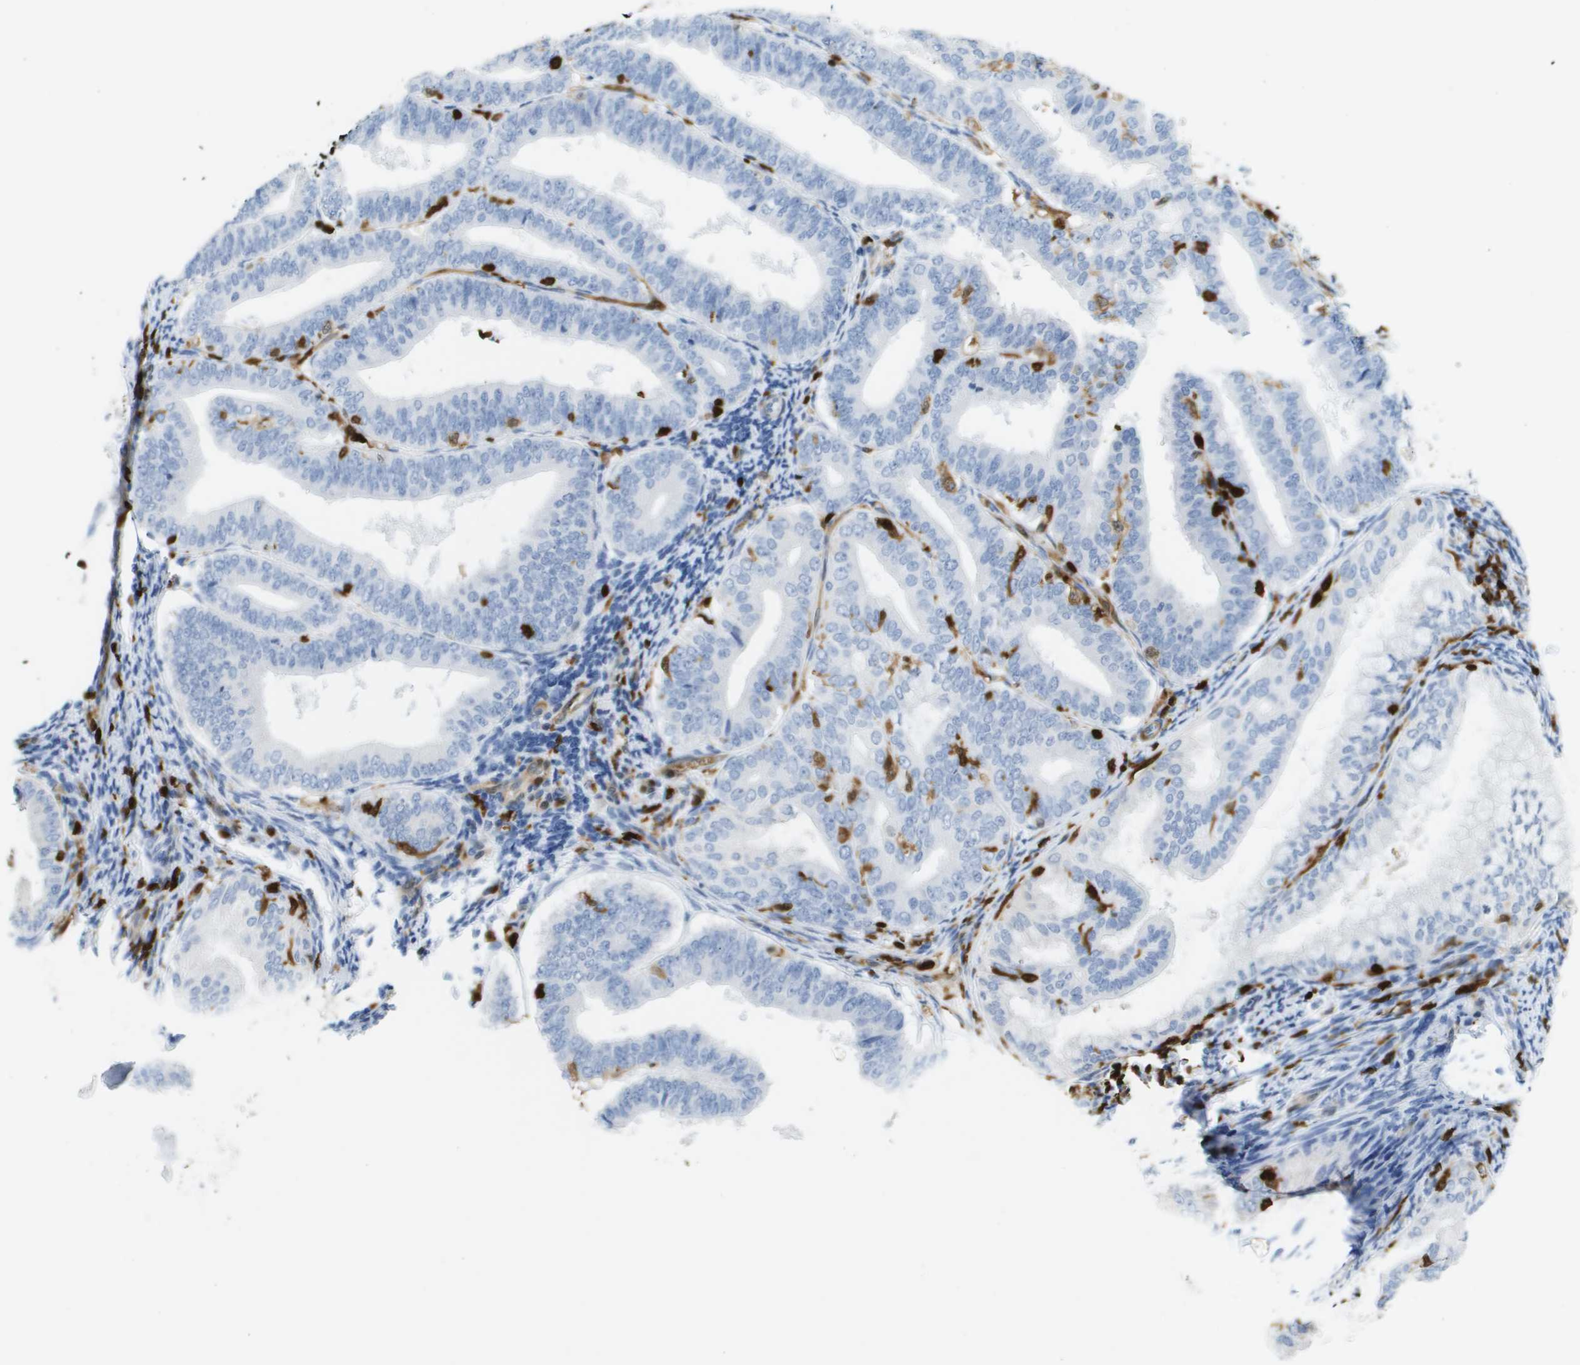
{"staining": {"intensity": "negative", "quantity": "none", "location": "none"}, "tissue": "endometrial cancer", "cell_type": "Tumor cells", "image_type": "cancer", "snomed": [{"axis": "morphology", "description": "Adenocarcinoma, NOS"}, {"axis": "topography", "description": "Endometrium"}], "caption": "The histopathology image displays no significant positivity in tumor cells of endometrial adenocarcinoma.", "gene": "DOCK5", "patient": {"sex": "female", "age": 63}}